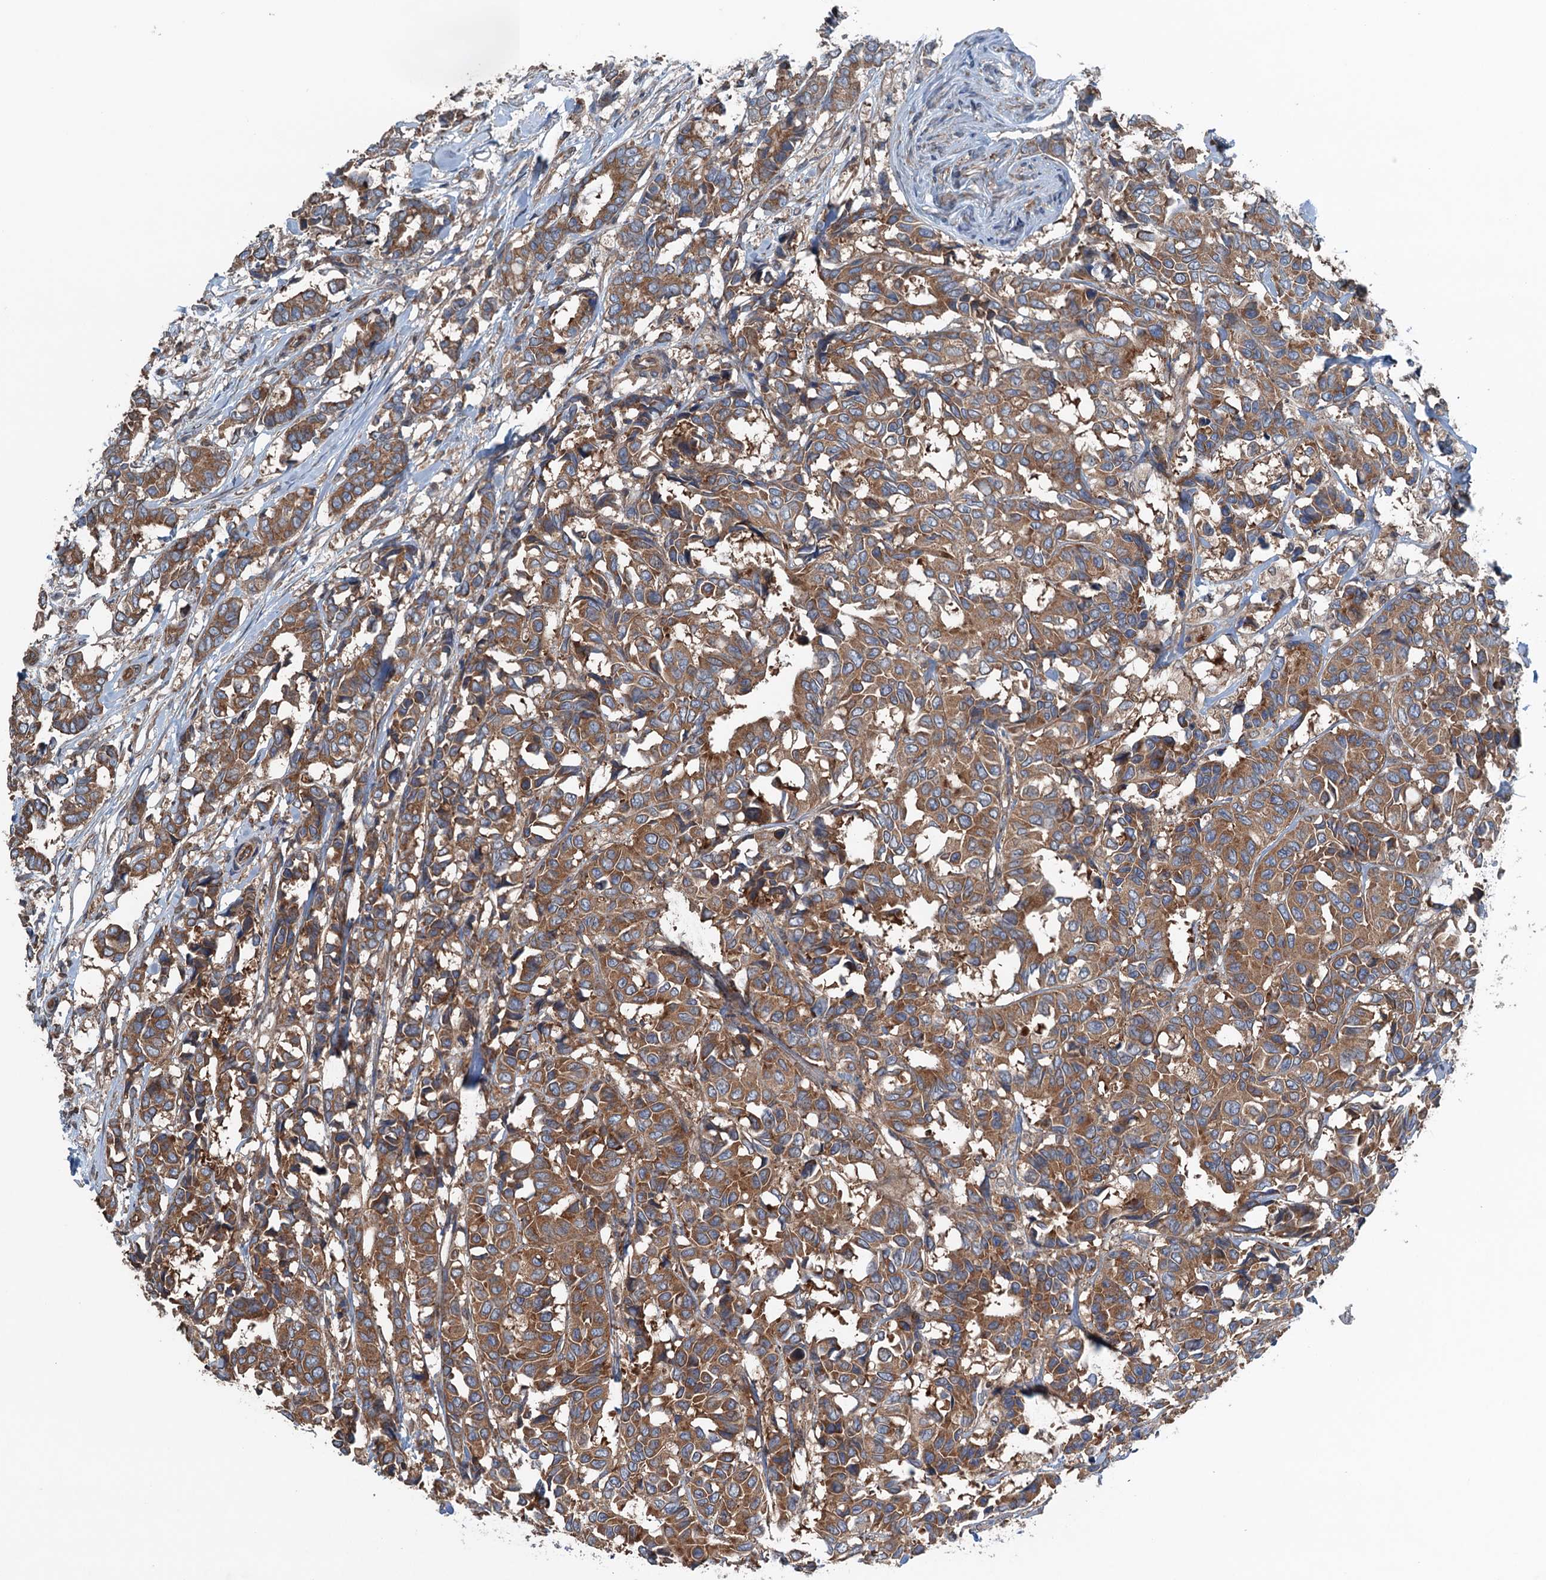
{"staining": {"intensity": "moderate", "quantity": ">75%", "location": "cytoplasmic/membranous"}, "tissue": "breast cancer", "cell_type": "Tumor cells", "image_type": "cancer", "snomed": [{"axis": "morphology", "description": "Duct carcinoma"}, {"axis": "topography", "description": "Breast"}], "caption": "Moderate cytoplasmic/membranous staining for a protein is present in about >75% of tumor cells of breast invasive ductal carcinoma using immunohistochemistry (IHC).", "gene": "TRAPPC8", "patient": {"sex": "female", "age": 87}}